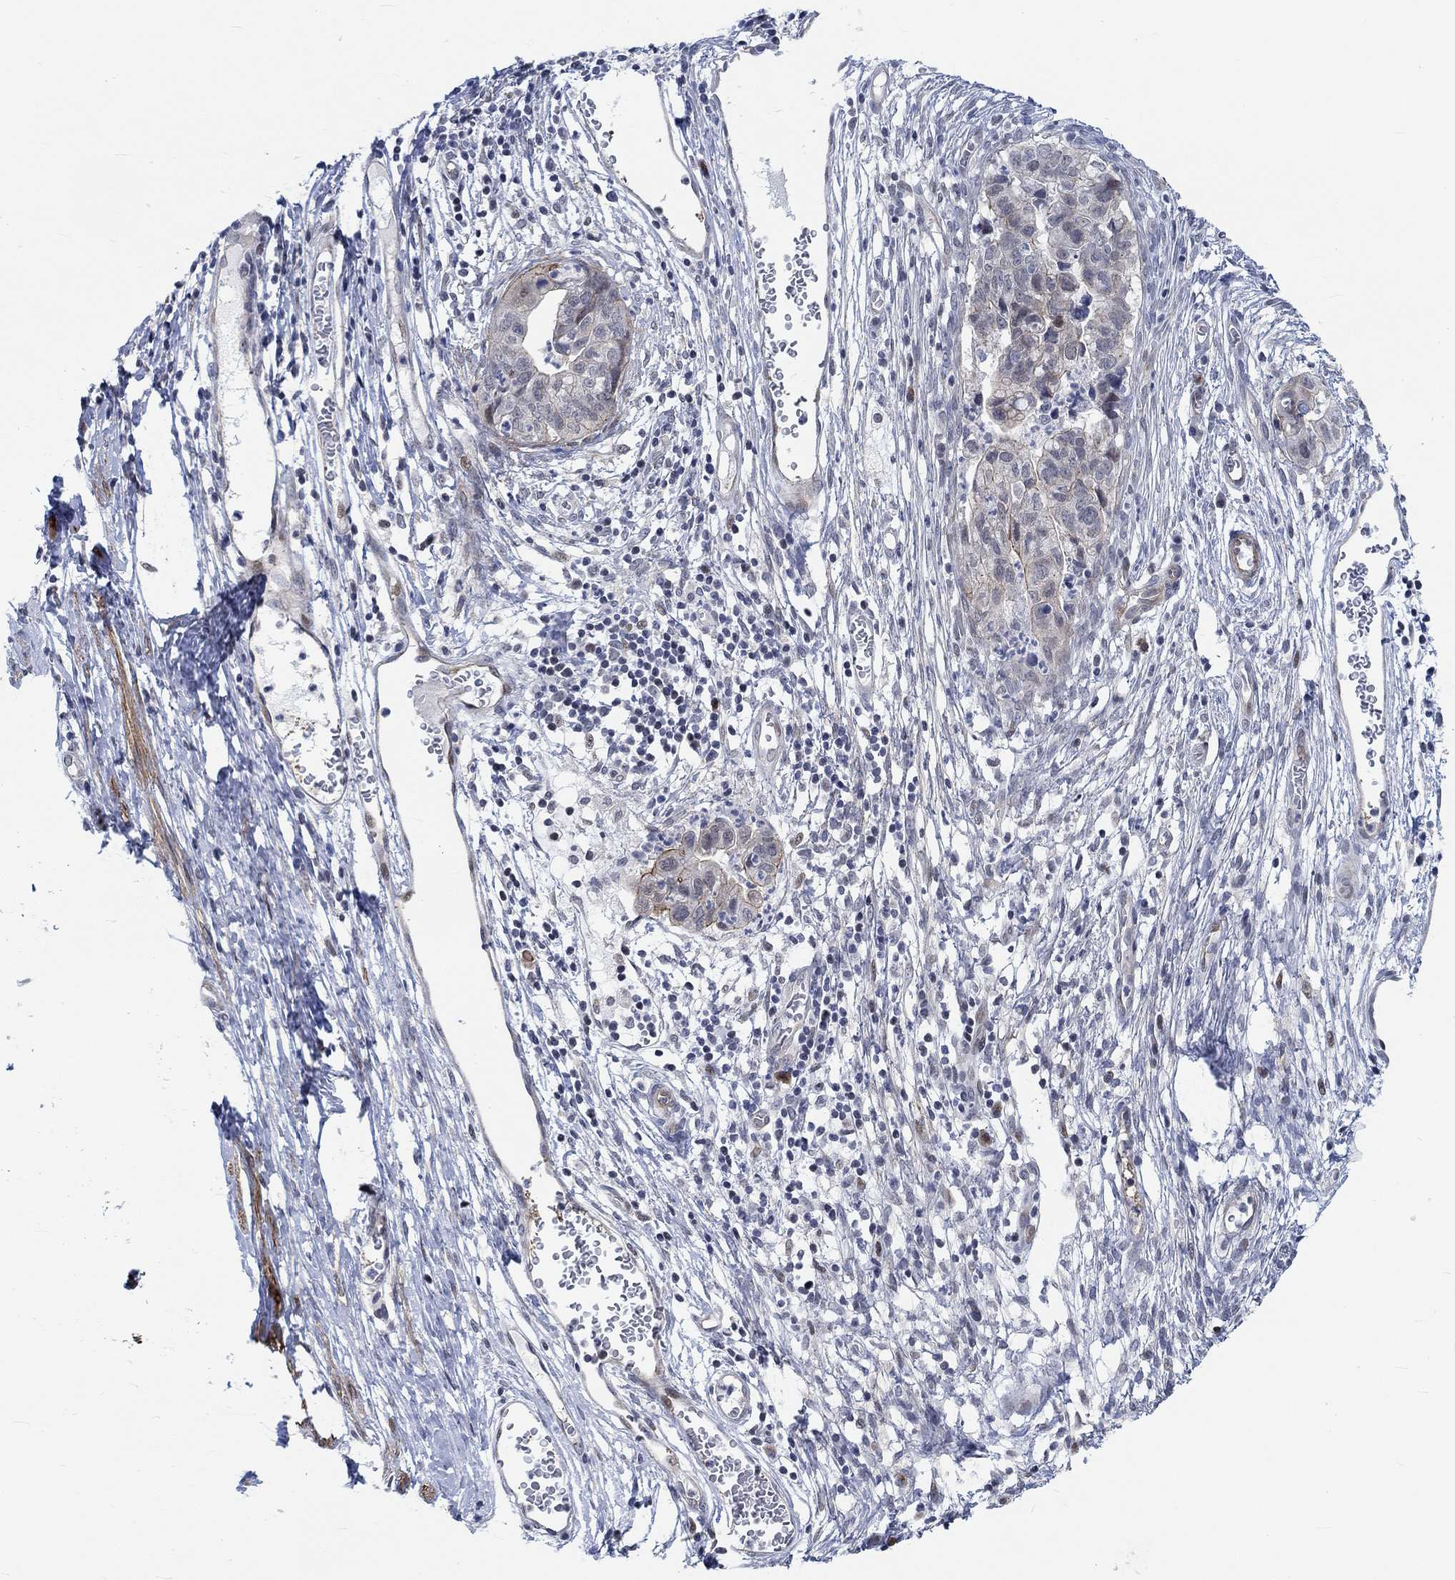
{"staining": {"intensity": "moderate", "quantity": "<25%", "location": "cytoplasmic/membranous"}, "tissue": "cervical cancer", "cell_type": "Tumor cells", "image_type": "cancer", "snomed": [{"axis": "morphology", "description": "Adenocarcinoma, NOS"}, {"axis": "topography", "description": "Cervix"}], "caption": "Protein staining of cervical adenocarcinoma tissue demonstrates moderate cytoplasmic/membranous positivity in about <25% of tumor cells.", "gene": "KCNH8", "patient": {"sex": "female", "age": 44}}